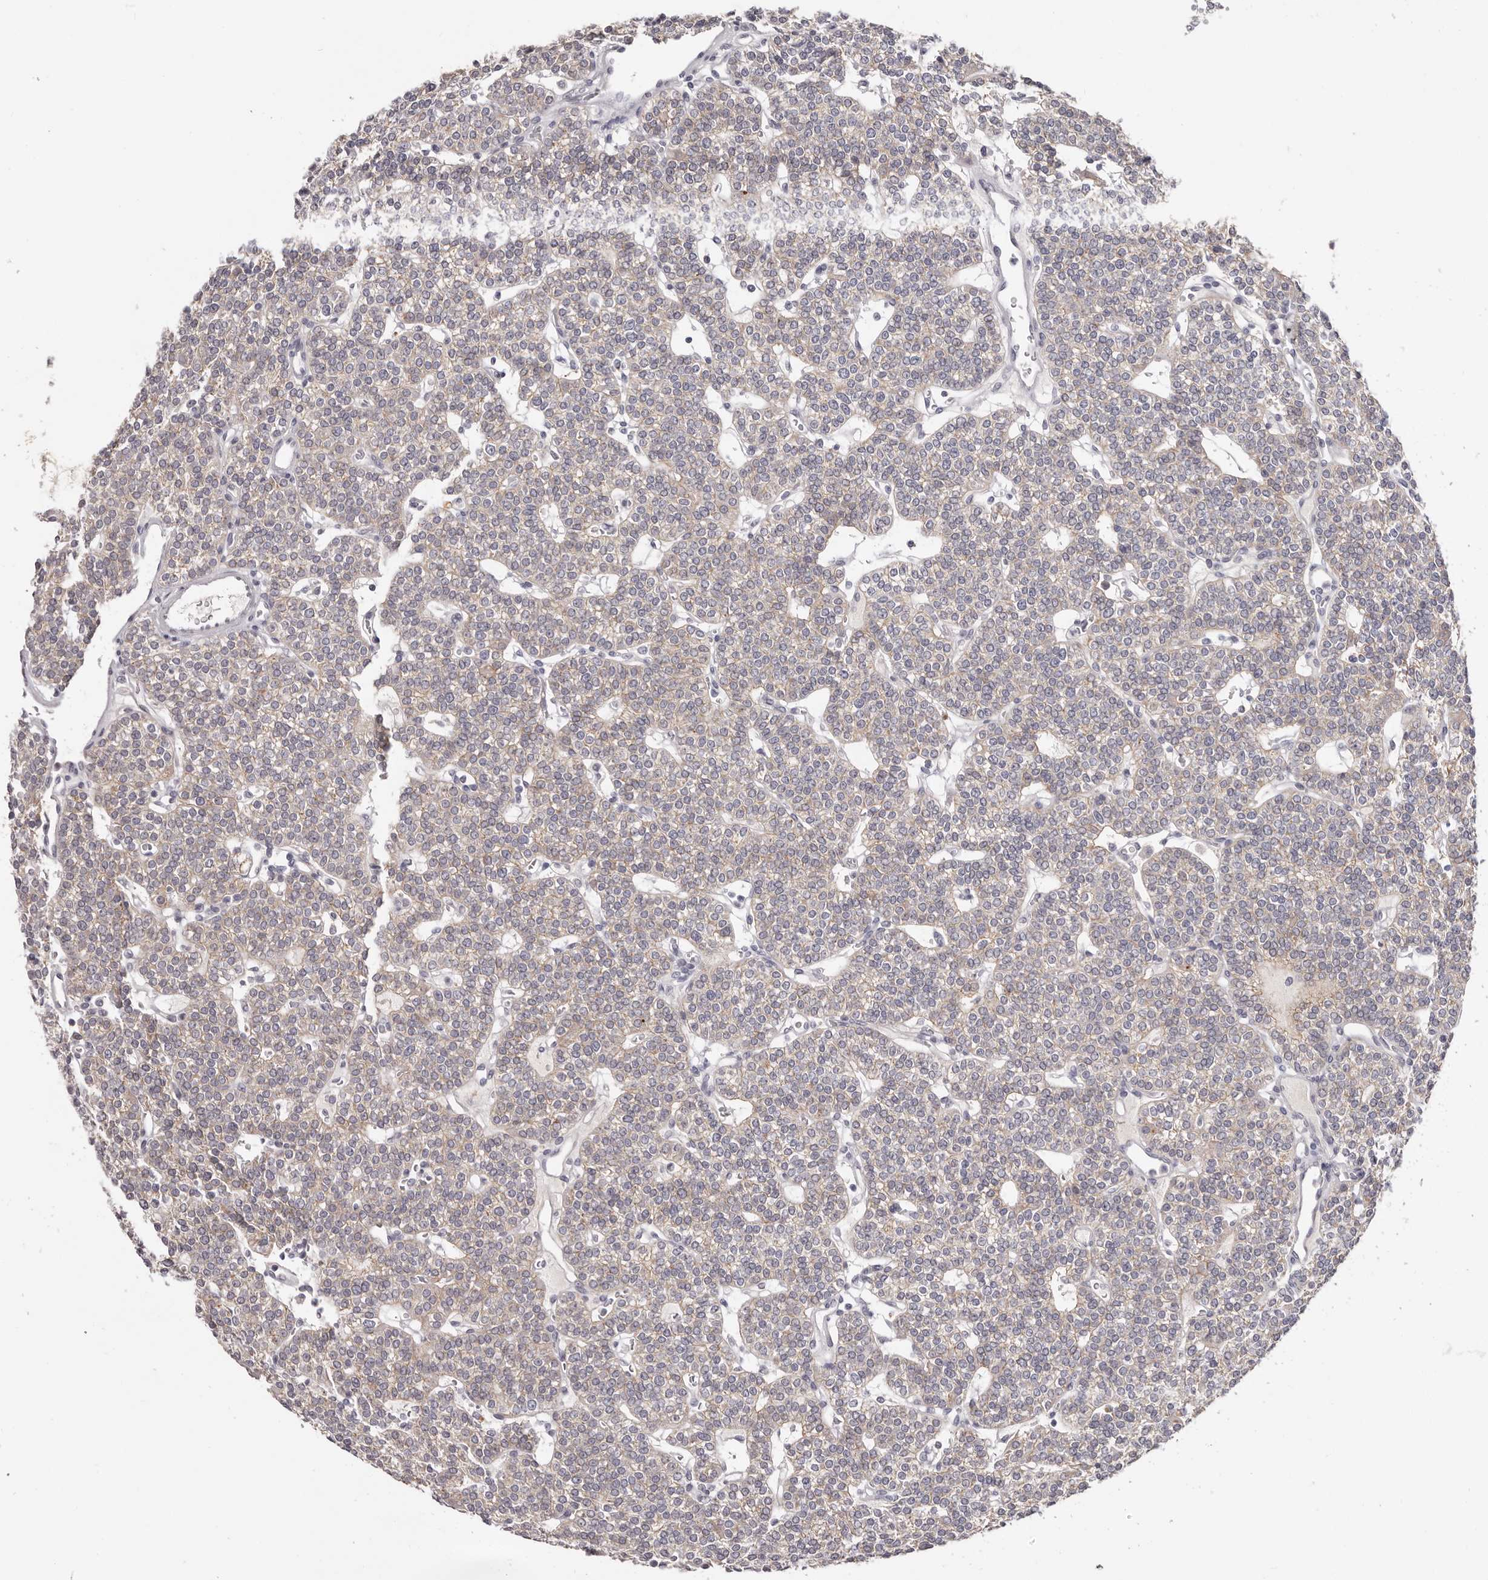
{"staining": {"intensity": "weak", "quantity": "25%-75%", "location": "cytoplasmic/membranous"}, "tissue": "parathyroid gland", "cell_type": "Glandular cells", "image_type": "normal", "snomed": [{"axis": "morphology", "description": "Normal tissue, NOS"}, {"axis": "topography", "description": "Parathyroid gland"}], "caption": "Parathyroid gland stained with immunohistochemistry reveals weak cytoplasmic/membranous positivity in about 25%-75% of glandular cells. Ihc stains the protein of interest in brown and the nuclei are stained blue.", "gene": "PCDHB6", "patient": {"sex": "male", "age": 83}}